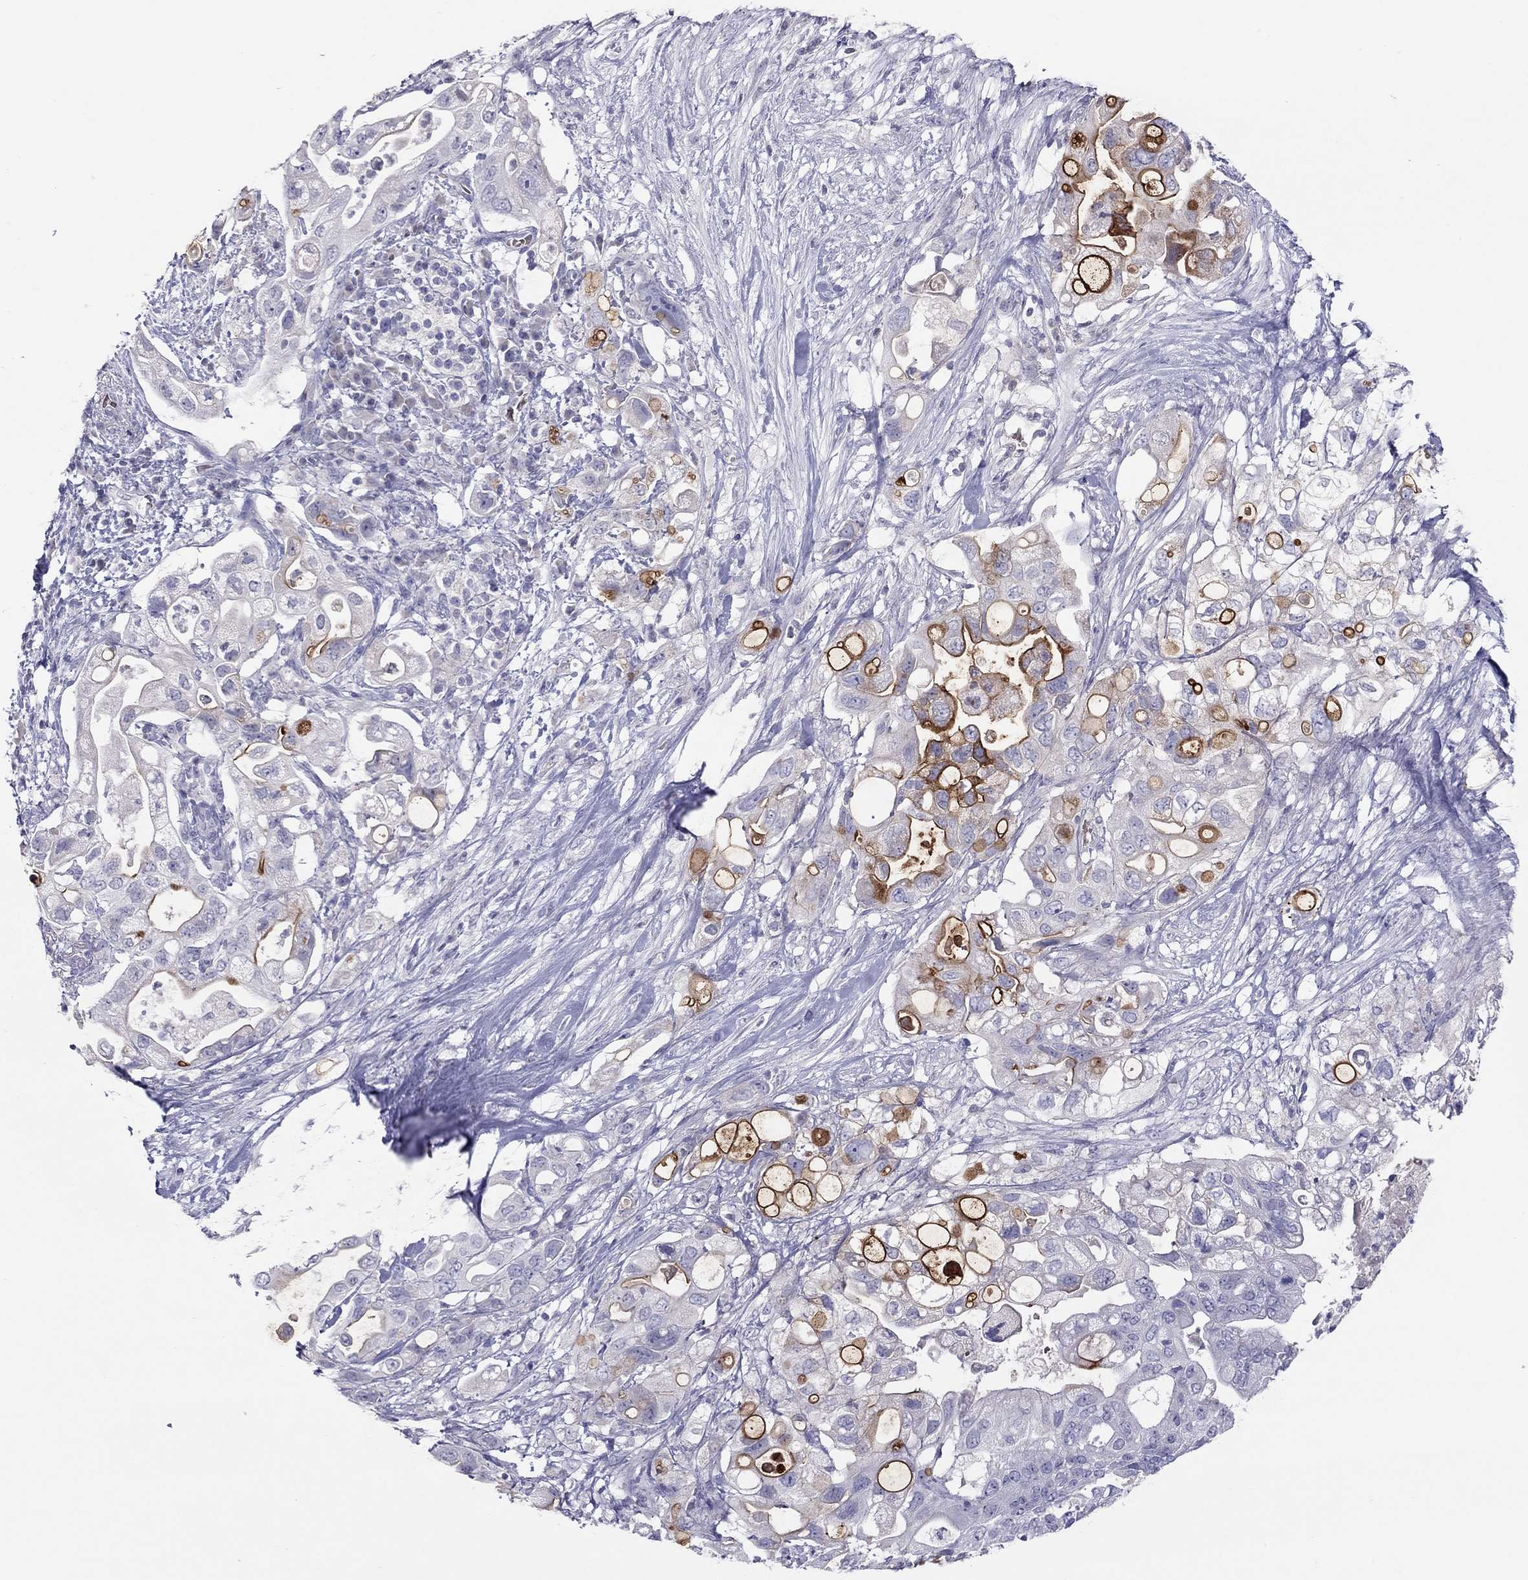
{"staining": {"intensity": "strong", "quantity": "25%-75%", "location": "cytoplasmic/membranous"}, "tissue": "pancreatic cancer", "cell_type": "Tumor cells", "image_type": "cancer", "snomed": [{"axis": "morphology", "description": "Adenocarcinoma, NOS"}, {"axis": "topography", "description": "Pancreas"}], "caption": "Pancreatic cancer (adenocarcinoma) was stained to show a protein in brown. There is high levels of strong cytoplasmic/membranous expression in about 25%-75% of tumor cells.", "gene": "MUC16", "patient": {"sex": "female", "age": 72}}